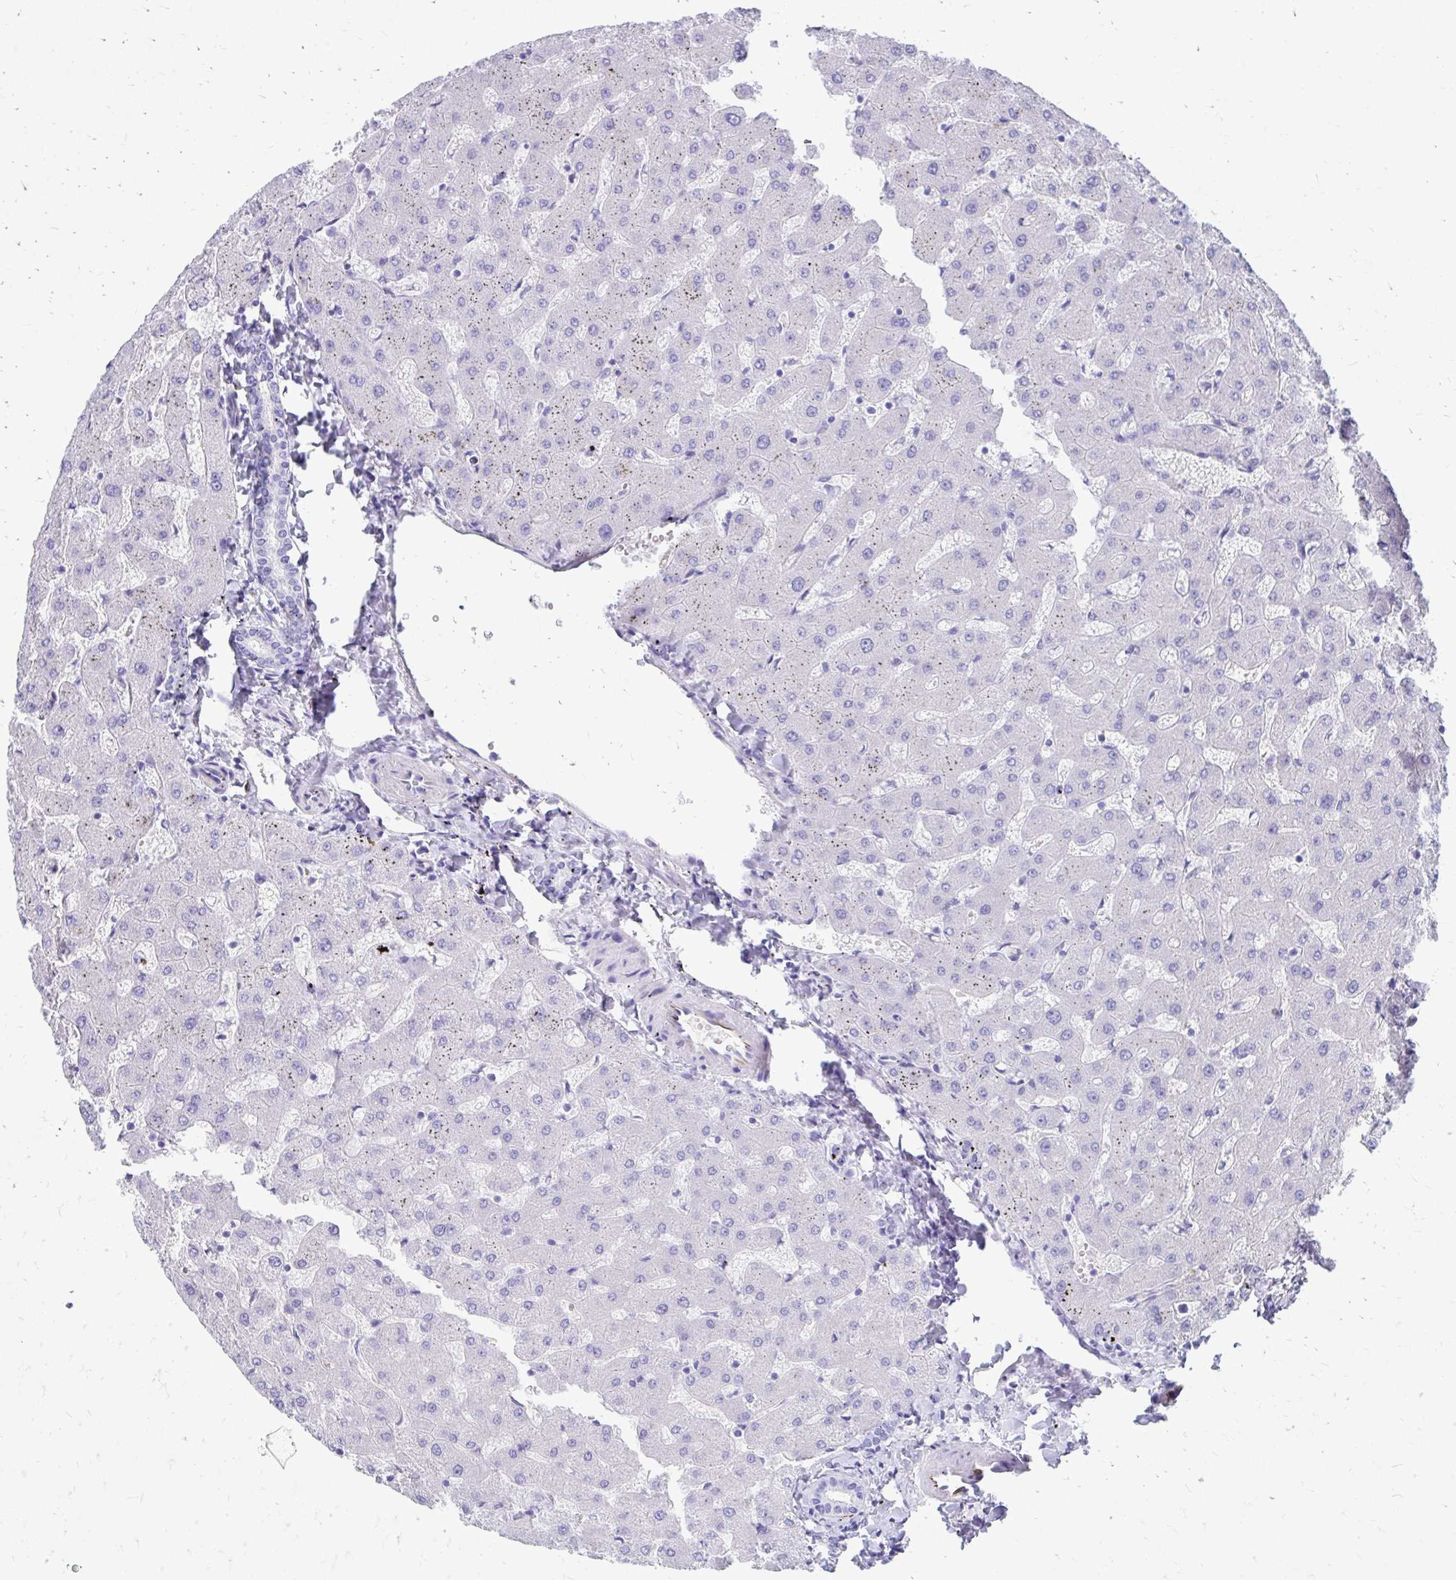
{"staining": {"intensity": "negative", "quantity": "none", "location": "none"}, "tissue": "liver", "cell_type": "Cholangiocytes", "image_type": "normal", "snomed": [{"axis": "morphology", "description": "Normal tissue, NOS"}, {"axis": "topography", "description": "Liver"}], "caption": "DAB immunohistochemical staining of benign human liver shows no significant expression in cholangiocytes. (DAB (3,3'-diaminobenzidine) immunohistochemistry visualized using brightfield microscopy, high magnification).", "gene": "ZNF699", "patient": {"sex": "female", "age": 63}}